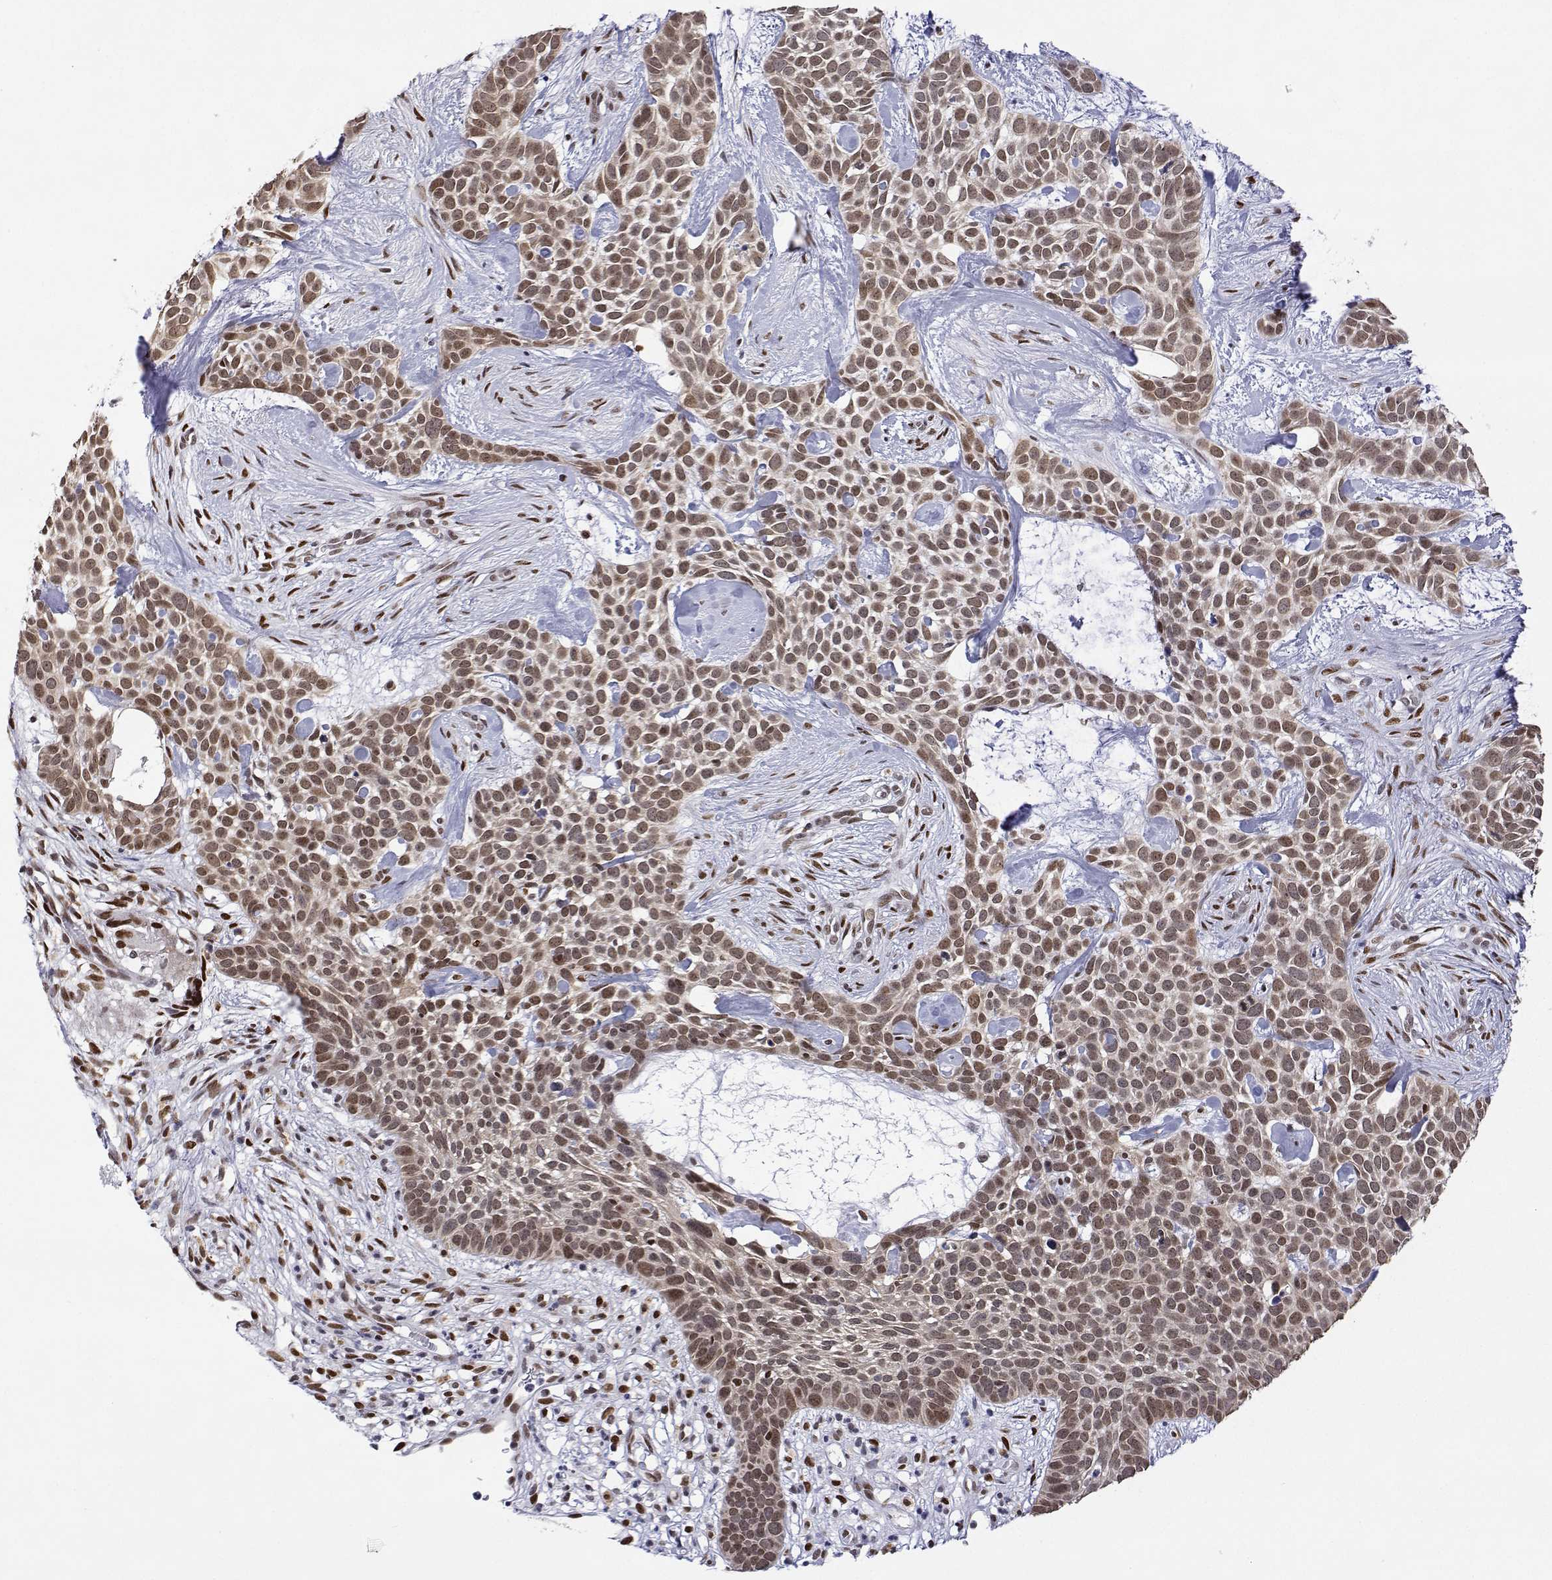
{"staining": {"intensity": "moderate", "quantity": ">75%", "location": "nuclear"}, "tissue": "skin cancer", "cell_type": "Tumor cells", "image_type": "cancer", "snomed": [{"axis": "morphology", "description": "Basal cell carcinoma"}, {"axis": "topography", "description": "Skin"}], "caption": "IHC (DAB) staining of skin basal cell carcinoma displays moderate nuclear protein staining in approximately >75% of tumor cells. The protein of interest is shown in brown color, while the nuclei are stained blue.", "gene": "XPC", "patient": {"sex": "male", "age": 69}}